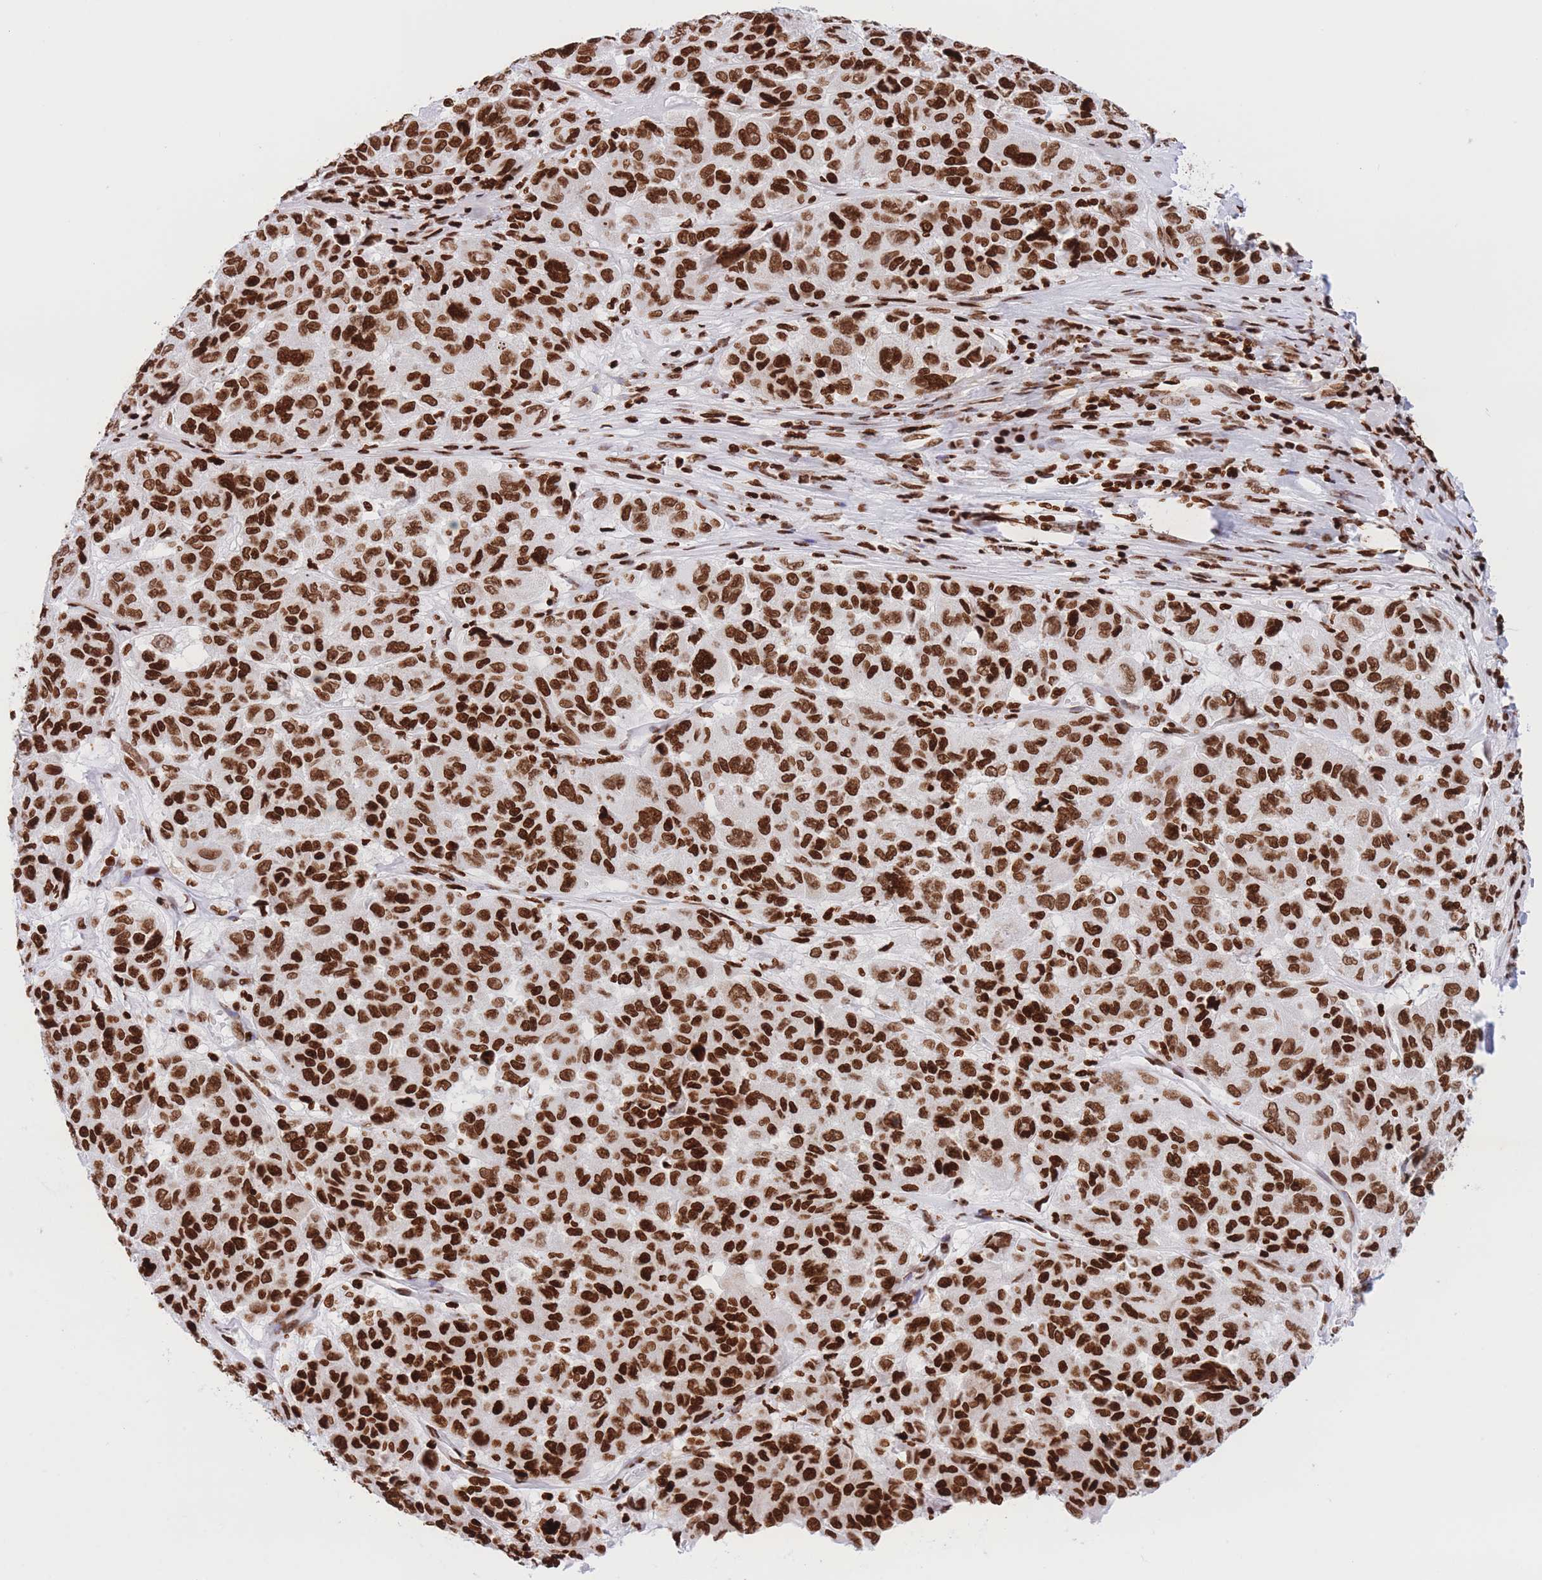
{"staining": {"intensity": "strong", "quantity": ">75%", "location": "nuclear"}, "tissue": "melanoma", "cell_type": "Tumor cells", "image_type": "cancer", "snomed": [{"axis": "morphology", "description": "Malignant melanoma, NOS"}, {"axis": "topography", "description": "Skin"}], "caption": "Protein expression analysis of human melanoma reveals strong nuclear positivity in approximately >75% of tumor cells. (IHC, brightfield microscopy, high magnification).", "gene": "H2BC11", "patient": {"sex": "female", "age": 66}}